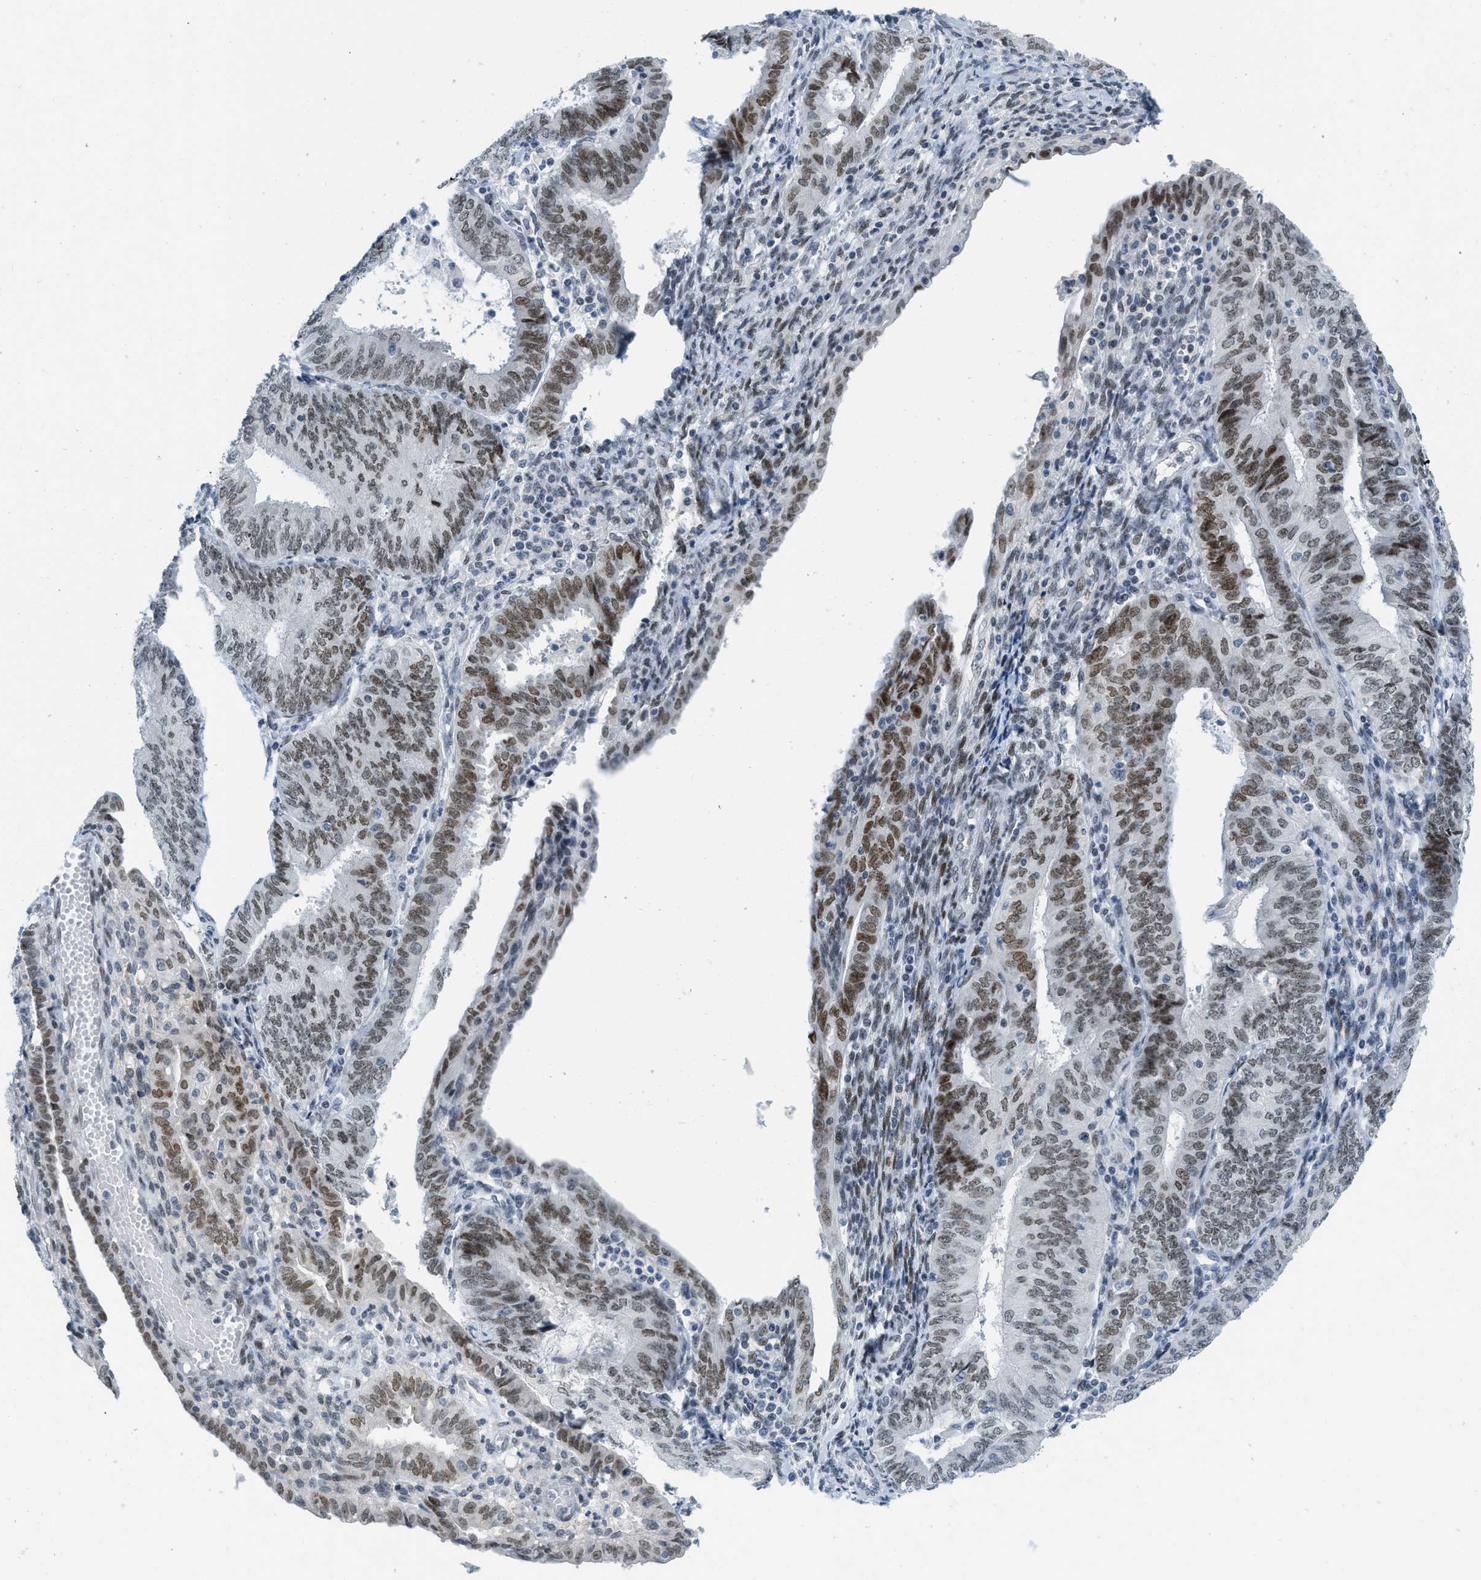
{"staining": {"intensity": "moderate", "quantity": ">75%", "location": "nuclear"}, "tissue": "endometrial cancer", "cell_type": "Tumor cells", "image_type": "cancer", "snomed": [{"axis": "morphology", "description": "Adenocarcinoma, NOS"}, {"axis": "topography", "description": "Endometrium"}], "caption": "Moderate nuclear protein positivity is present in about >75% of tumor cells in endometrial cancer (adenocarcinoma). (Brightfield microscopy of DAB IHC at high magnification).", "gene": "PBX1", "patient": {"sex": "female", "age": 58}}